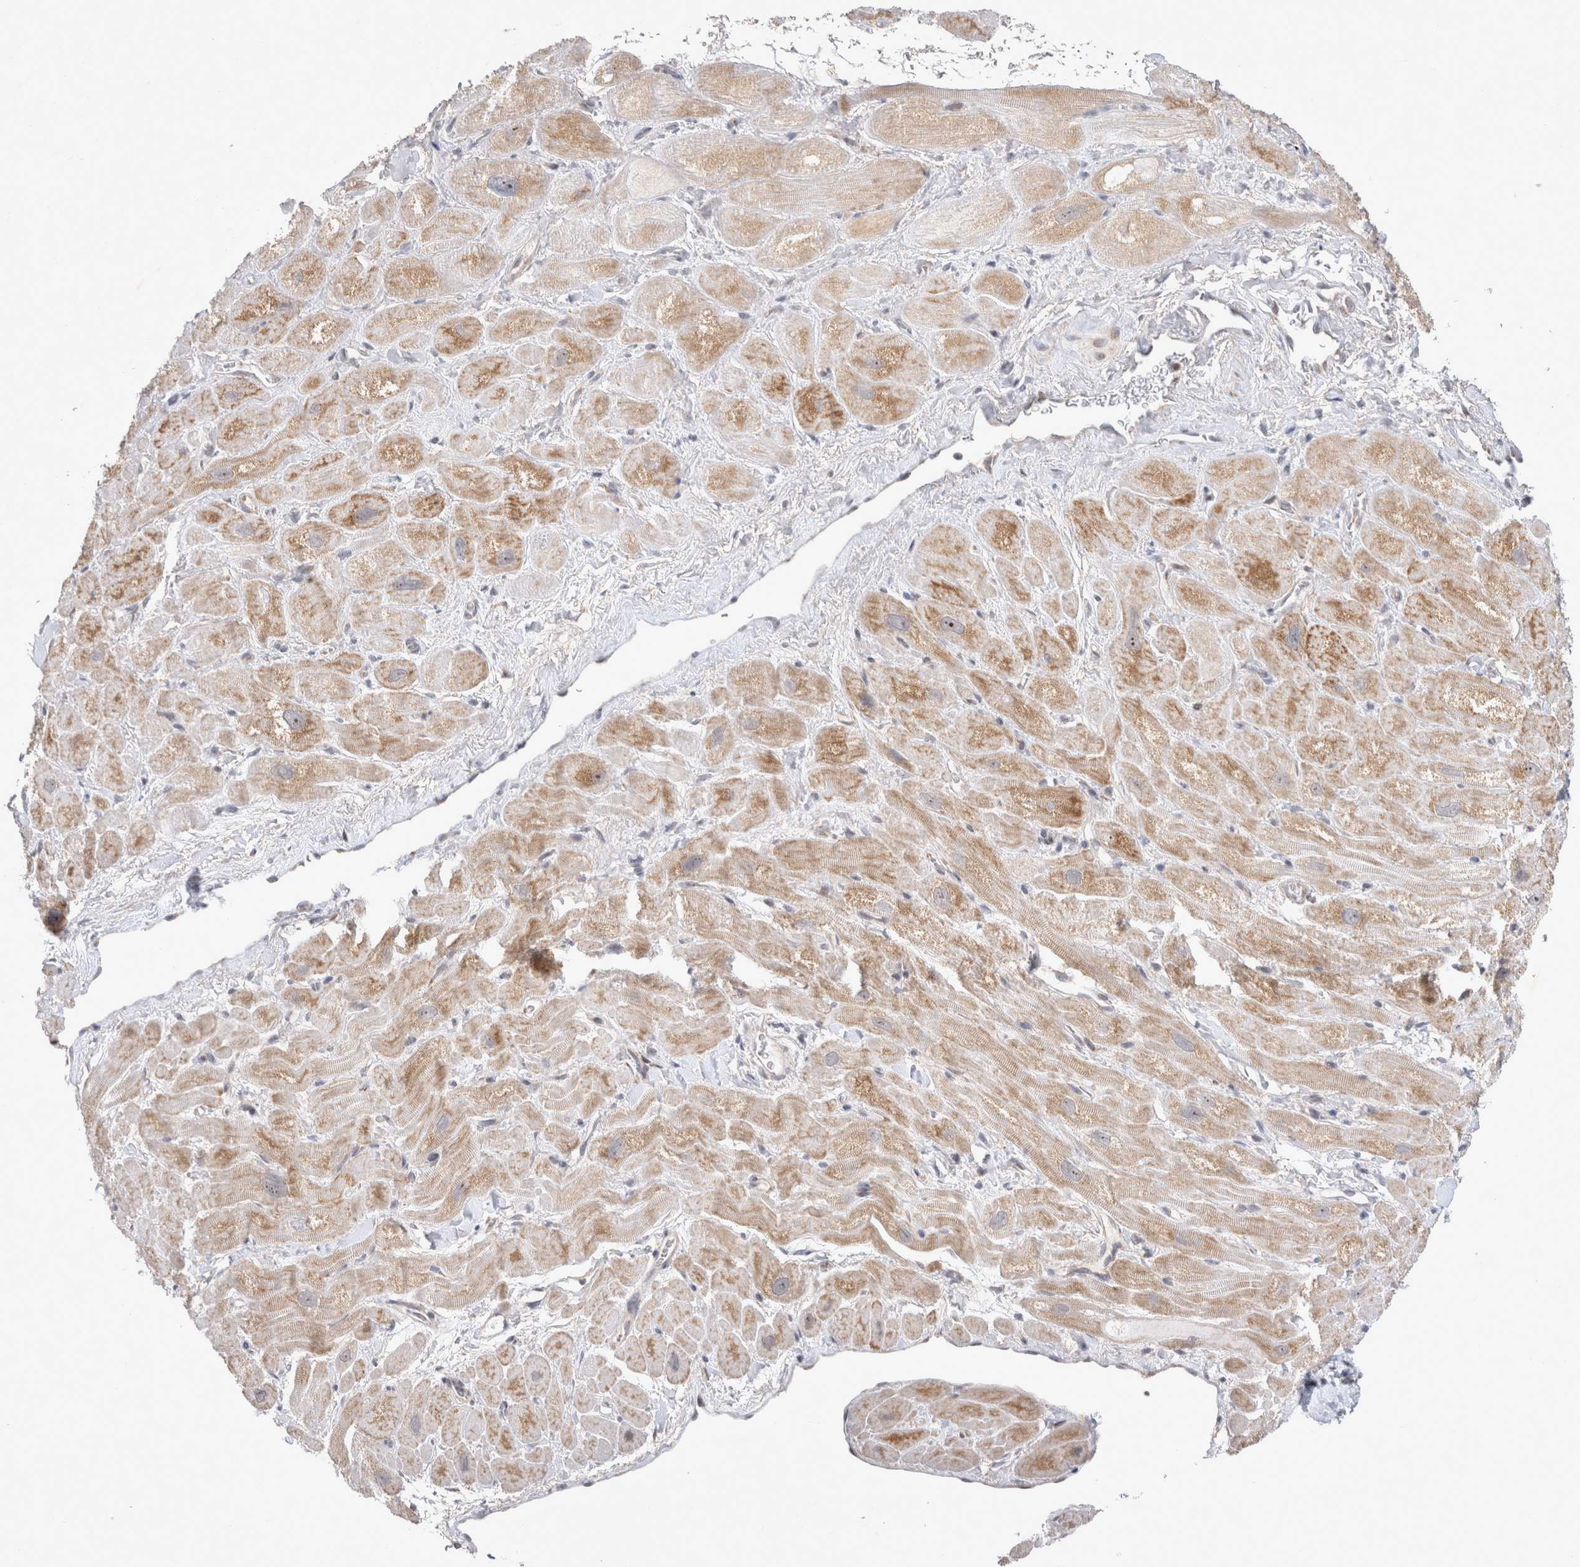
{"staining": {"intensity": "moderate", "quantity": "<25%", "location": "cytoplasmic/membranous,nuclear"}, "tissue": "heart muscle", "cell_type": "Cardiomyocytes", "image_type": "normal", "snomed": [{"axis": "morphology", "description": "Normal tissue, NOS"}, {"axis": "topography", "description": "Heart"}], "caption": "Moderate cytoplasmic/membranous,nuclear expression for a protein is present in approximately <25% of cardiomyocytes of normal heart muscle using immunohistochemistry.", "gene": "MRPL37", "patient": {"sex": "male", "age": 49}}